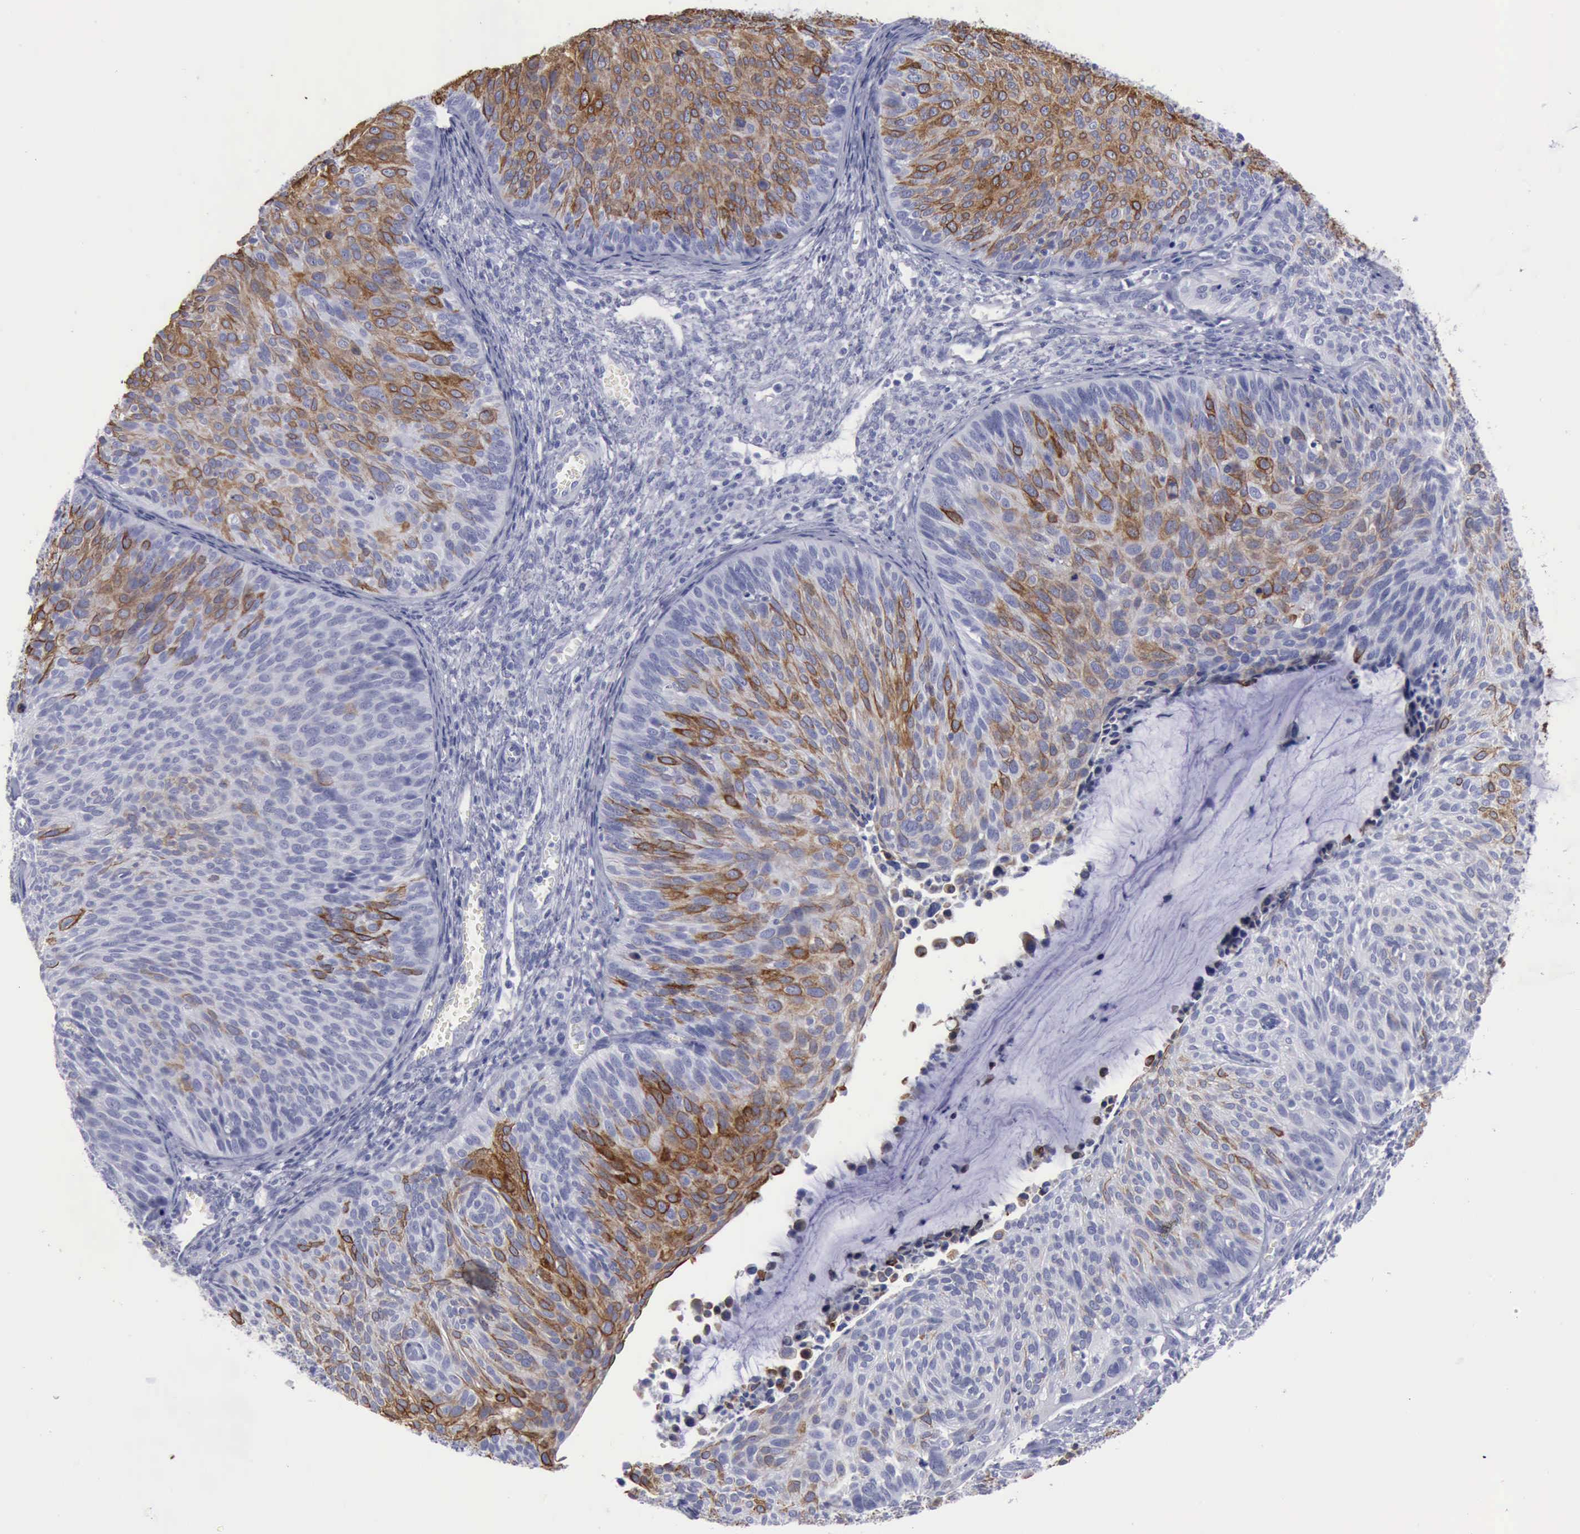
{"staining": {"intensity": "moderate", "quantity": "25%-75%", "location": "cytoplasmic/membranous"}, "tissue": "cervical cancer", "cell_type": "Tumor cells", "image_type": "cancer", "snomed": [{"axis": "morphology", "description": "Squamous cell carcinoma, NOS"}, {"axis": "topography", "description": "Cervix"}], "caption": "The image reveals a brown stain indicating the presence of a protein in the cytoplasmic/membranous of tumor cells in squamous cell carcinoma (cervical).", "gene": "KRT13", "patient": {"sex": "female", "age": 36}}